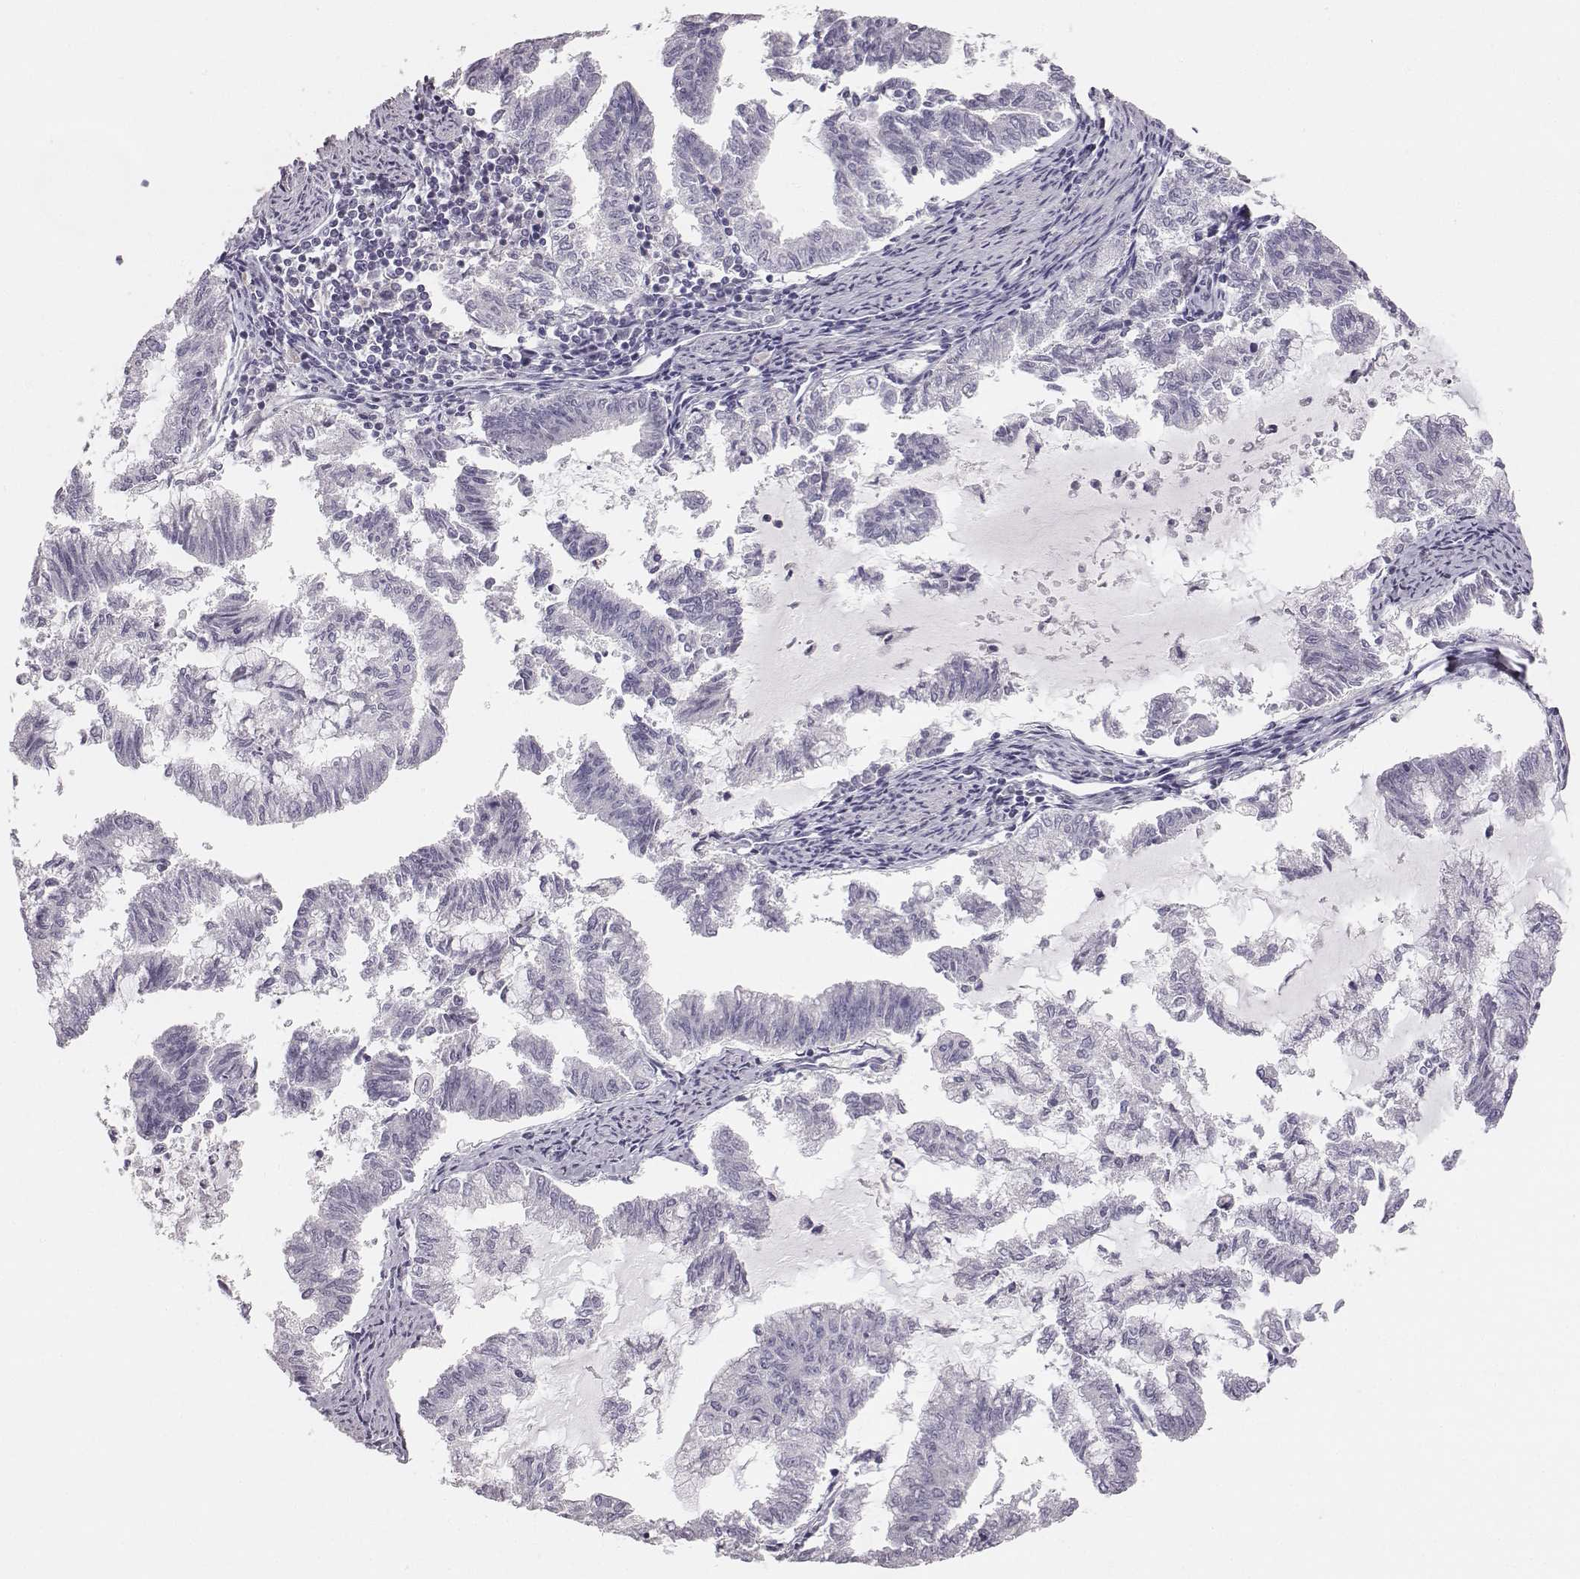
{"staining": {"intensity": "negative", "quantity": "none", "location": "none"}, "tissue": "endometrial cancer", "cell_type": "Tumor cells", "image_type": "cancer", "snomed": [{"axis": "morphology", "description": "Adenocarcinoma, NOS"}, {"axis": "topography", "description": "Endometrium"}], "caption": "A histopathology image of adenocarcinoma (endometrial) stained for a protein reveals no brown staining in tumor cells.", "gene": "ADAM7", "patient": {"sex": "female", "age": 79}}